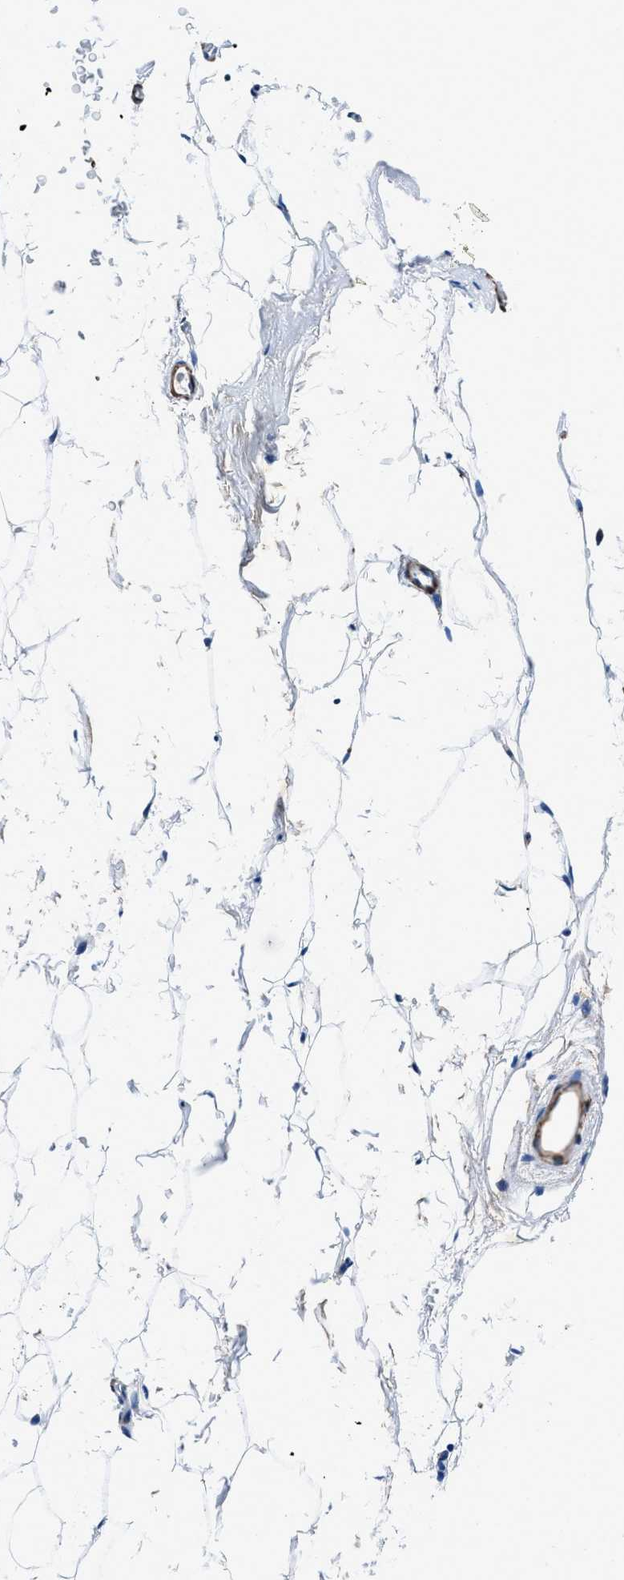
{"staining": {"intensity": "negative", "quantity": "none", "location": "none"}, "tissue": "adipose tissue", "cell_type": "Adipocytes", "image_type": "normal", "snomed": [{"axis": "morphology", "description": "Normal tissue, NOS"}, {"axis": "topography", "description": "Breast"}, {"axis": "topography", "description": "Soft tissue"}], "caption": "Immunohistochemistry (IHC) histopathology image of unremarkable human adipose tissue stained for a protein (brown), which shows no positivity in adipocytes. Nuclei are stained in blue.", "gene": "TEX261", "patient": {"sex": "female", "age": 75}}